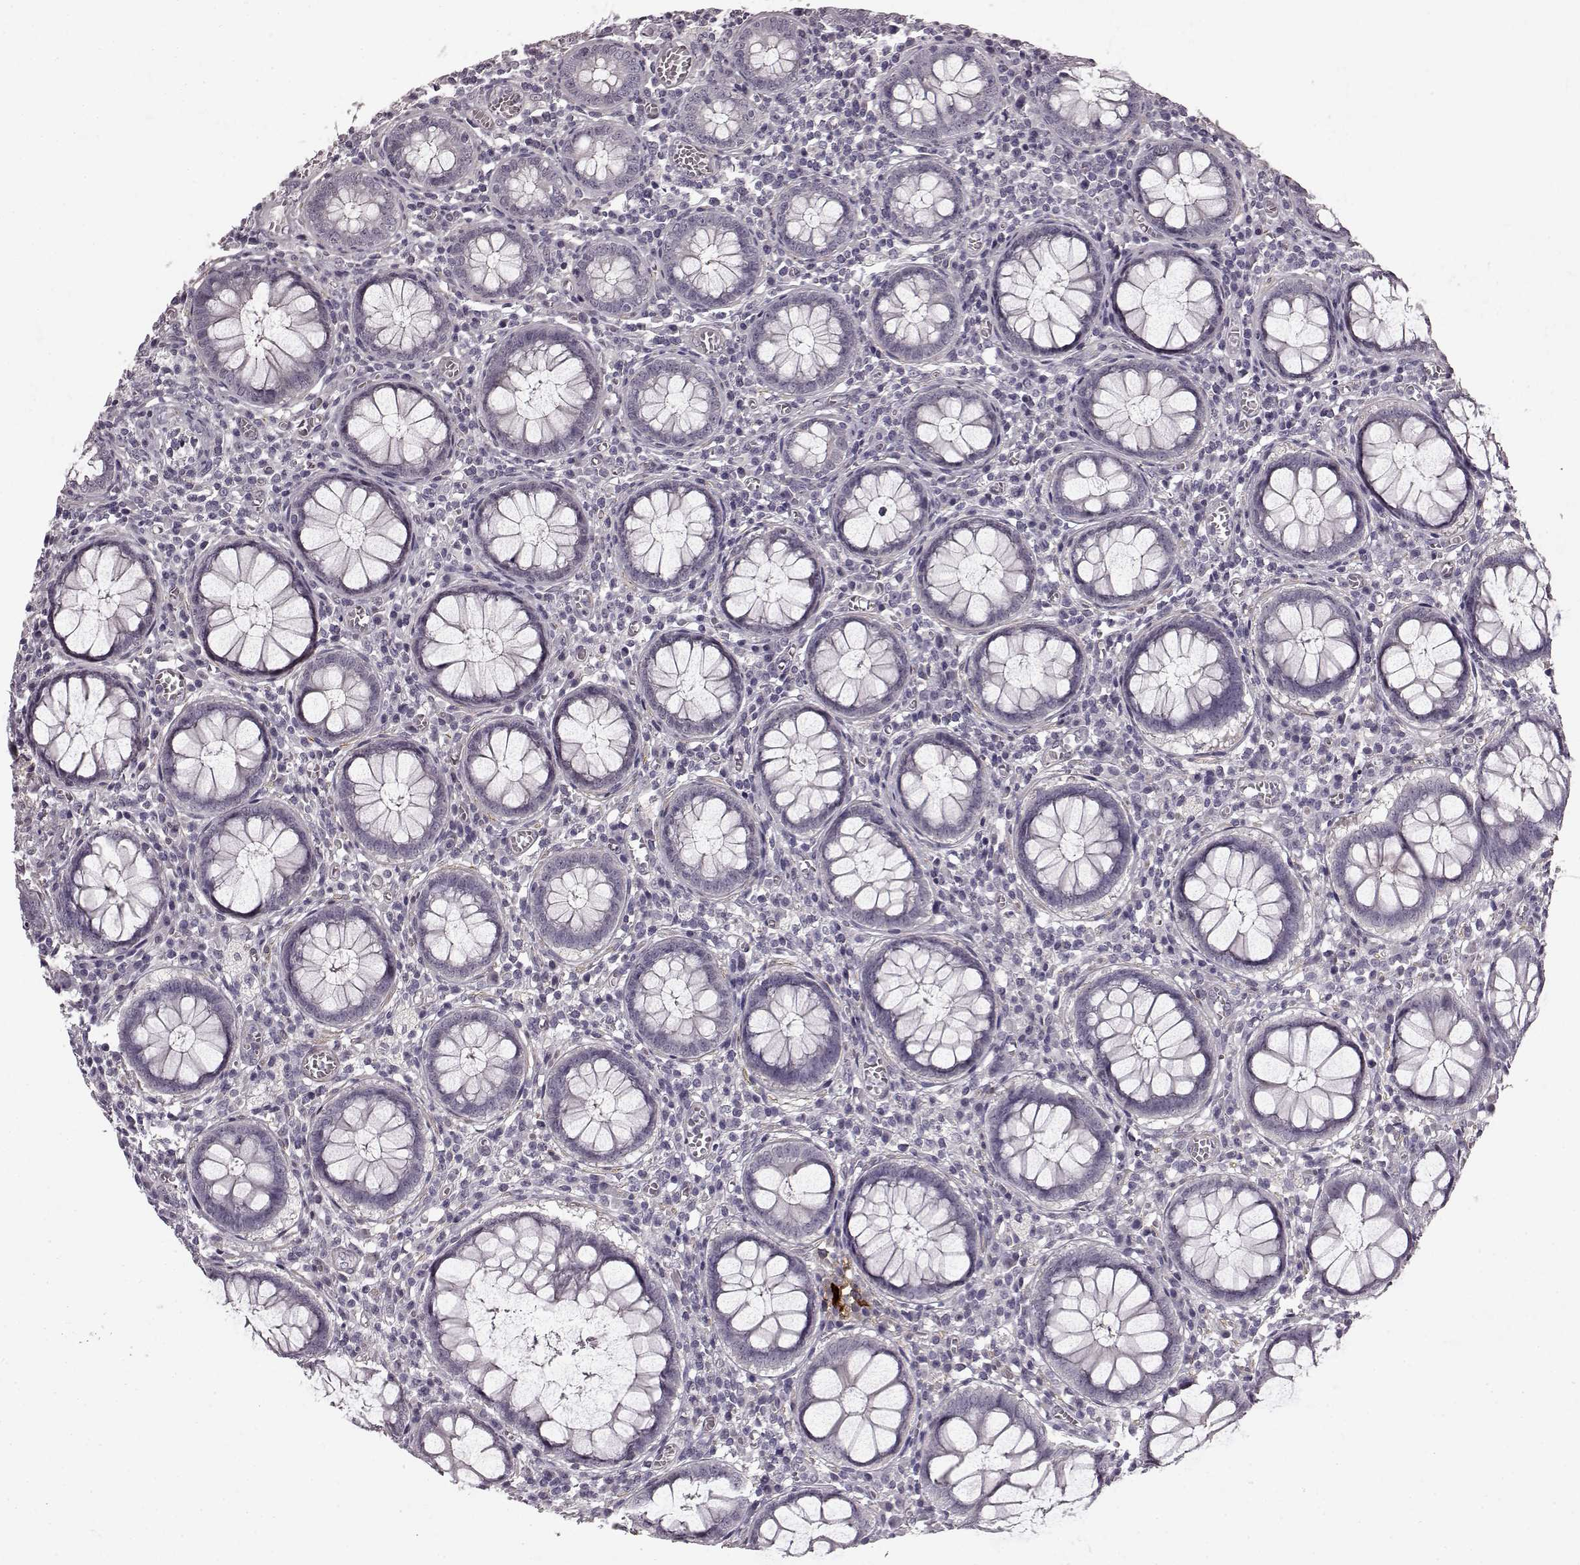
{"staining": {"intensity": "negative", "quantity": "none", "location": "none"}, "tissue": "colorectal cancer", "cell_type": "Tumor cells", "image_type": "cancer", "snomed": [{"axis": "morphology", "description": "Normal tissue, NOS"}, {"axis": "morphology", "description": "Adenocarcinoma, NOS"}, {"axis": "topography", "description": "Colon"}], "caption": "Micrograph shows no significant protein staining in tumor cells of adenocarcinoma (colorectal). The staining is performed using DAB (3,3'-diaminobenzidine) brown chromogen with nuclei counter-stained in using hematoxylin.", "gene": "SLCO3A1", "patient": {"sex": "male", "age": 65}}